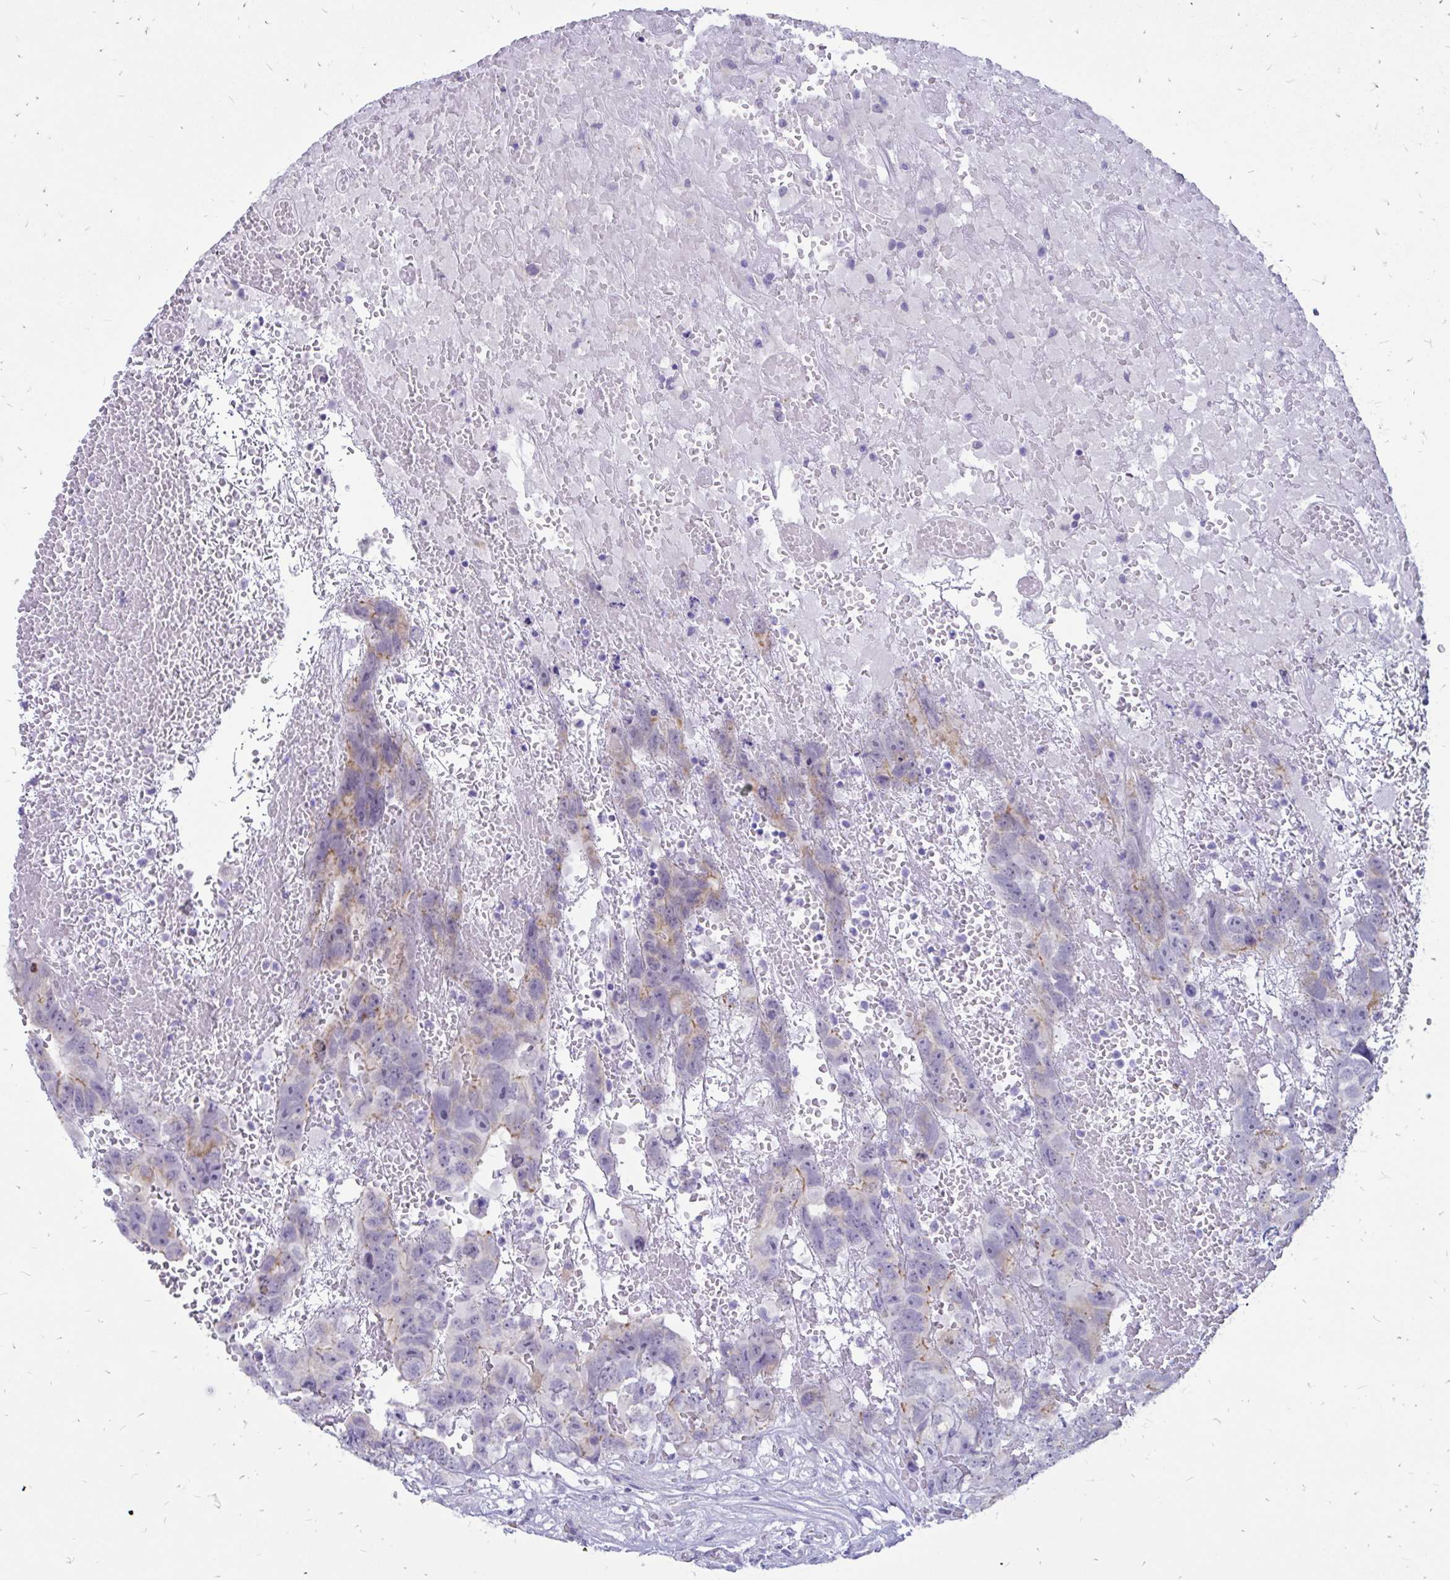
{"staining": {"intensity": "weak", "quantity": "<25%", "location": "cytoplasmic/membranous"}, "tissue": "testis cancer", "cell_type": "Tumor cells", "image_type": "cancer", "snomed": [{"axis": "morphology", "description": "Carcinoma, Embryonal, NOS"}, {"axis": "topography", "description": "Testis"}], "caption": "A high-resolution histopathology image shows immunohistochemistry staining of testis cancer, which shows no significant positivity in tumor cells.", "gene": "IGSF5", "patient": {"sex": "male", "age": 45}}